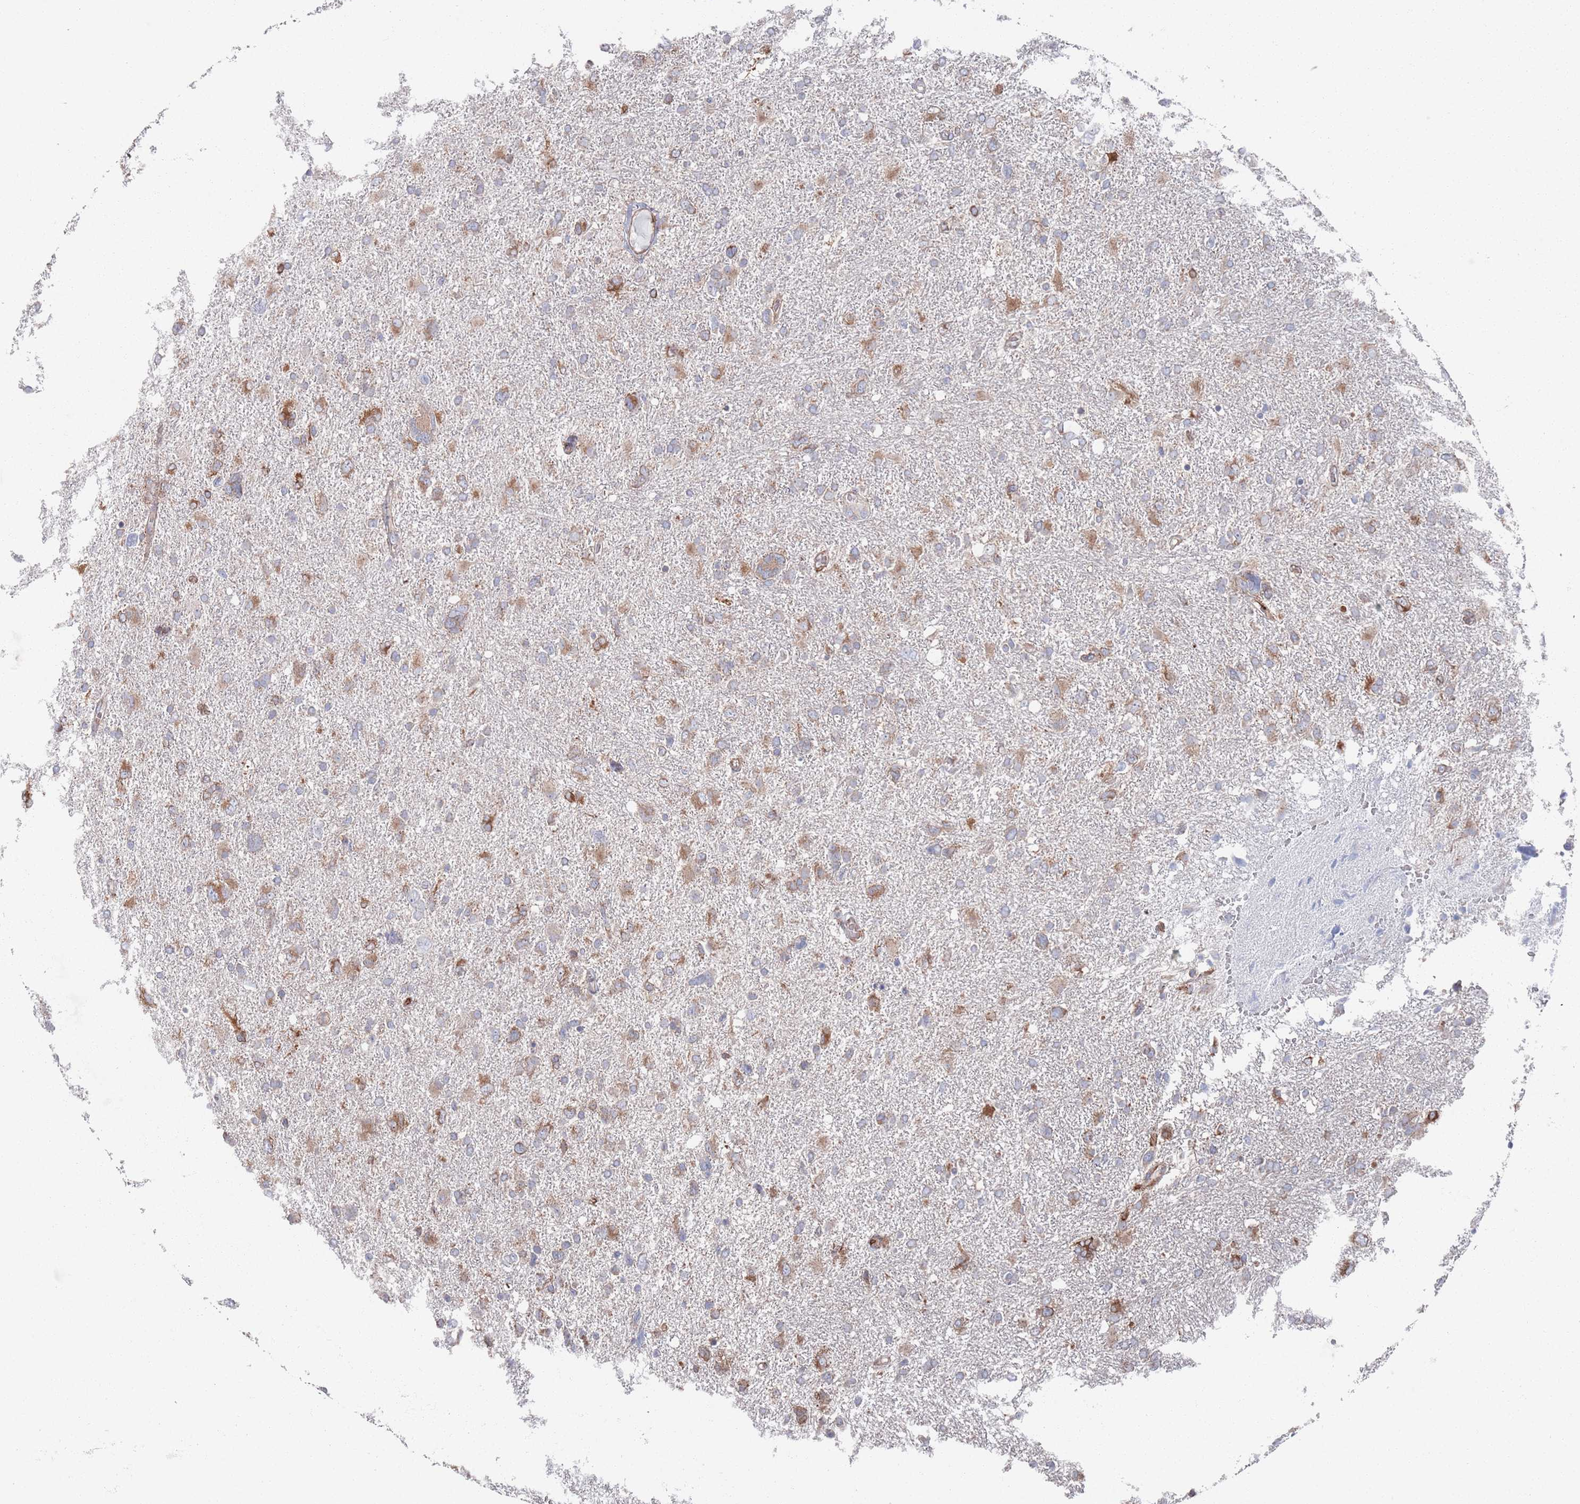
{"staining": {"intensity": "moderate", "quantity": "25%-75%", "location": "cytoplasmic/membranous"}, "tissue": "glioma", "cell_type": "Tumor cells", "image_type": "cancer", "snomed": [{"axis": "morphology", "description": "Glioma, malignant, High grade"}, {"axis": "topography", "description": "Brain"}], "caption": "Glioma was stained to show a protein in brown. There is medium levels of moderate cytoplasmic/membranous expression in about 25%-75% of tumor cells.", "gene": "CCDC106", "patient": {"sex": "male", "age": 61}}